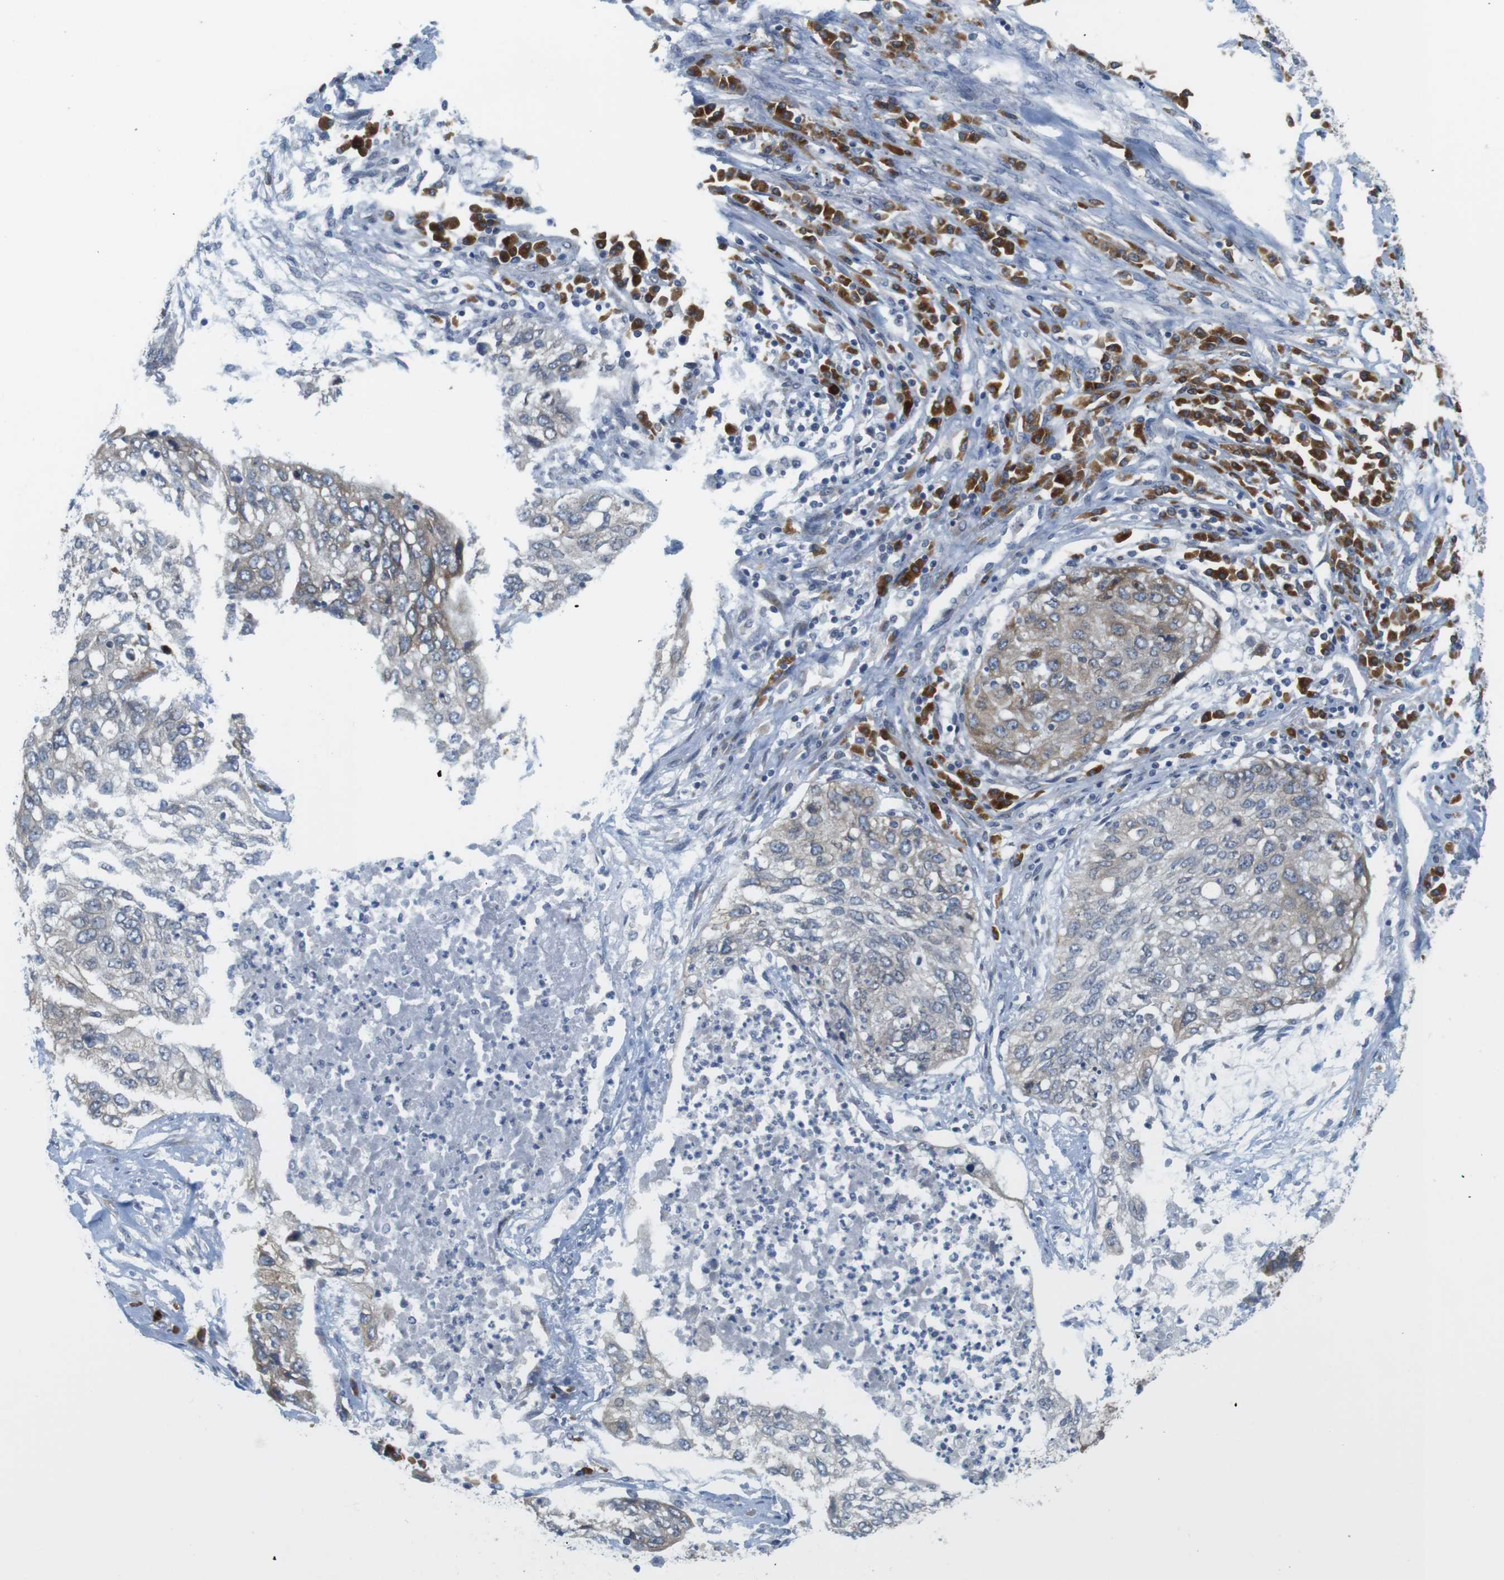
{"staining": {"intensity": "negative", "quantity": "none", "location": "none"}, "tissue": "lung cancer", "cell_type": "Tumor cells", "image_type": "cancer", "snomed": [{"axis": "morphology", "description": "Squamous cell carcinoma, NOS"}, {"axis": "topography", "description": "Lung"}], "caption": "Tumor cells show no significant protein staining in lung cancer (squamous cell carcinoma).", "gene": "ERGIC3", "patient": {"sex": "female", "age": 63}}